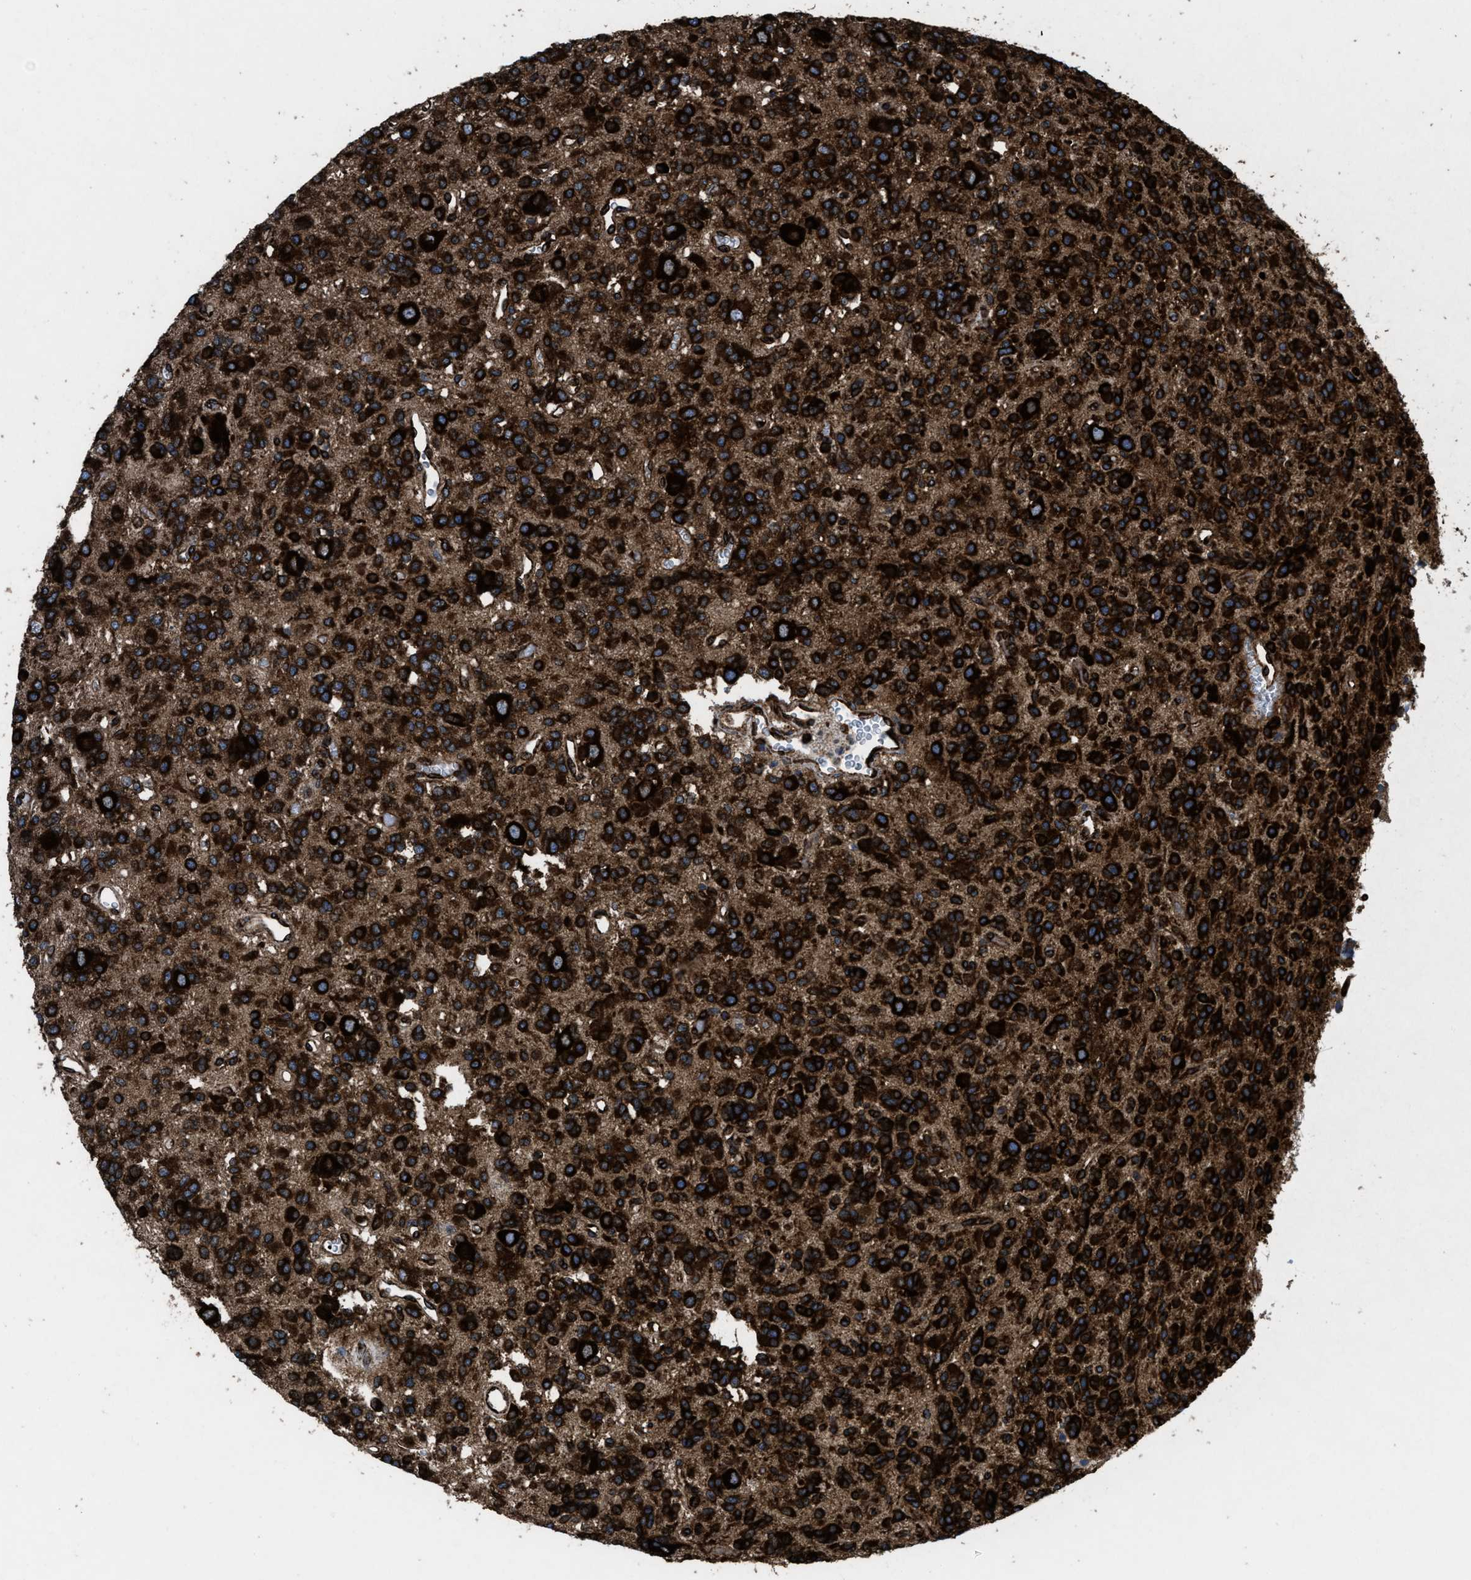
{"staining": {"intensity": "strong", "quantity": ">75%", "location": "cytoplasmic/membranous"}, "tissue": "glioma", "cell_type": "Tumor cells", "image_type": "cancer", "snomed": [{"axis": "morphology", "description": "Glioma, malignant, Low grade"}, {"axis": "topography", "description": "Brain"}], "caption": "Glioma stained with a brown dye exhibits strong cytoplasmic/membranous positive positivity in approximately >75% of tumor cells.", "gene": "CAPRIN1", "patient": {"sex": "male", "age": 38}}